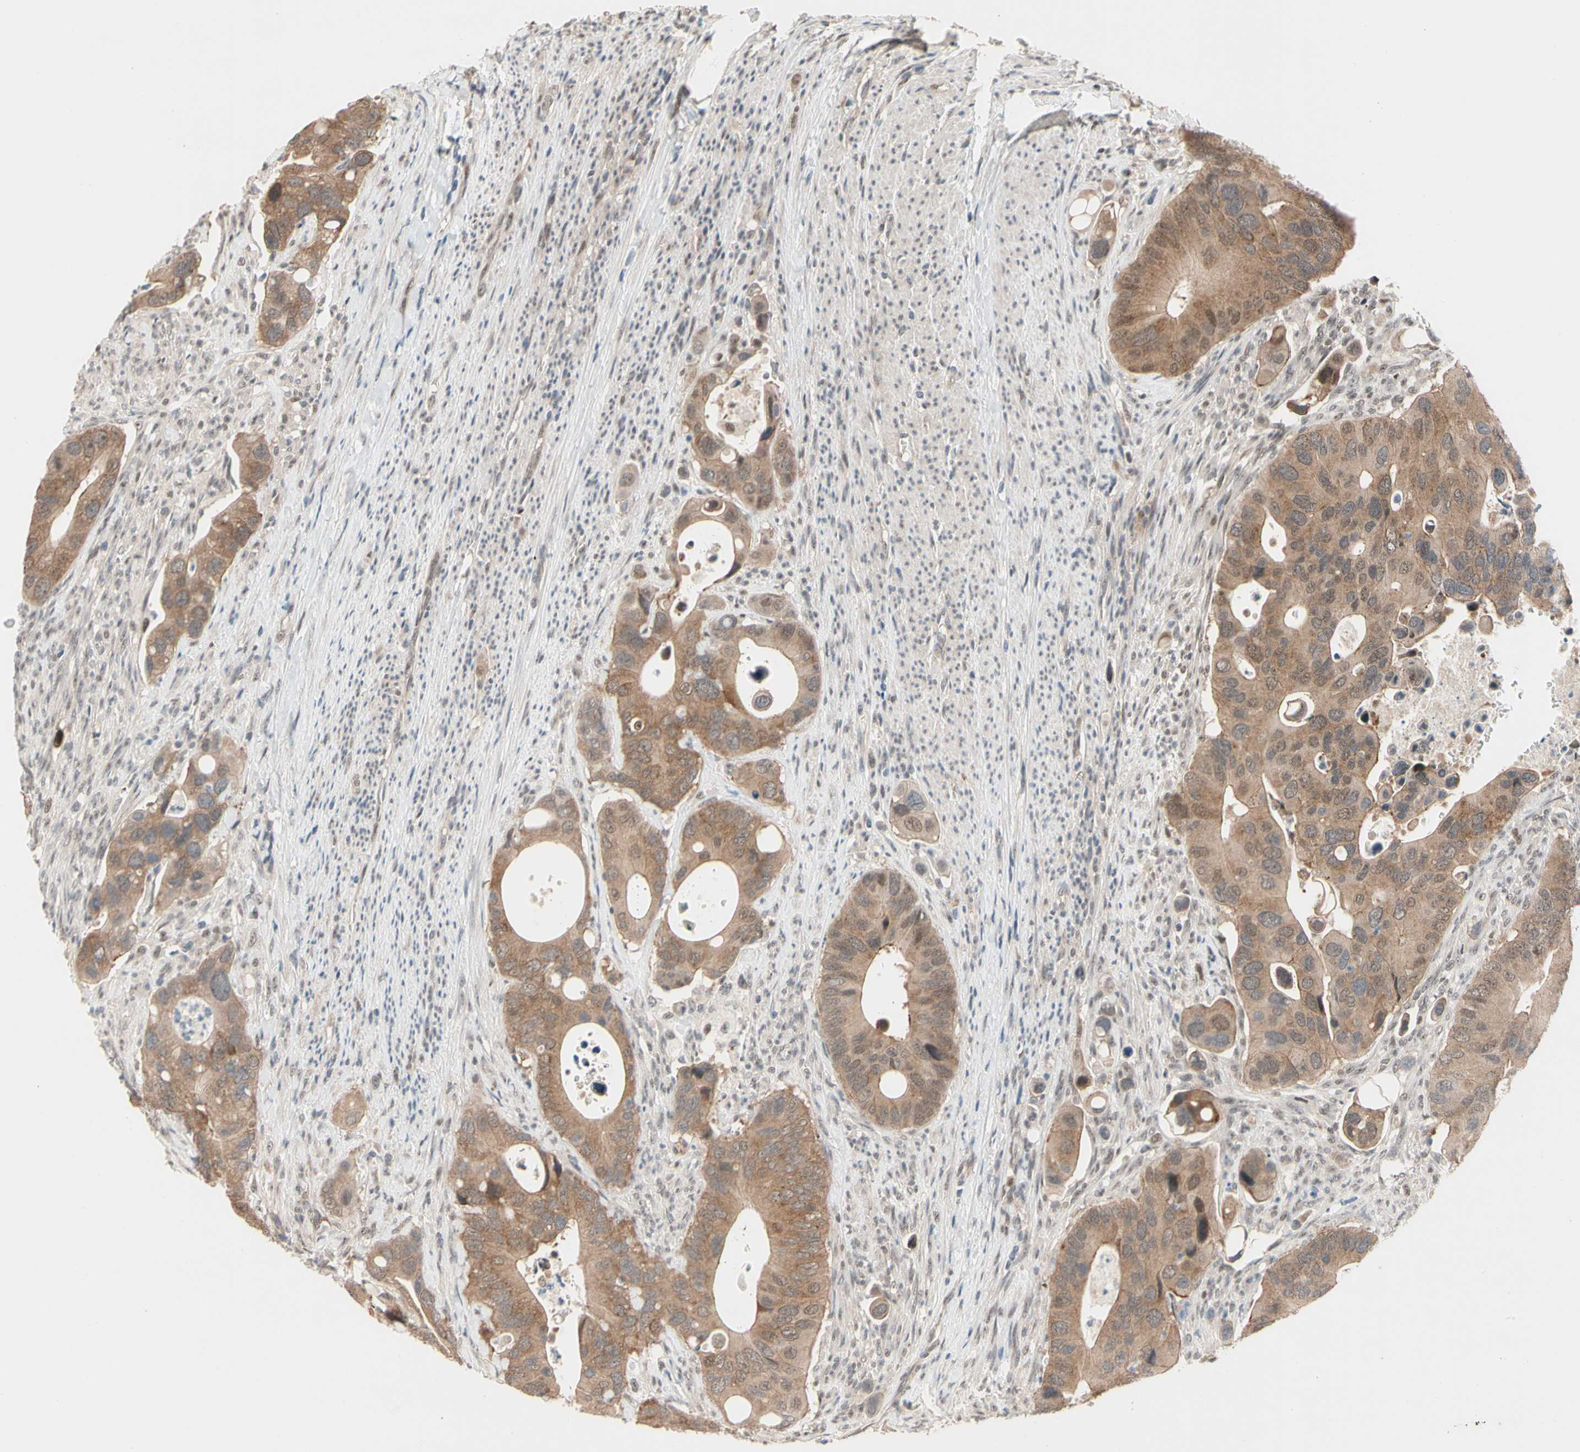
{"staining": {"intensity": "moderate", "quantity": ">75%", "location": "cytoplasmic/membranous"}, "tissue": "colorectal cancer", "cell_type": "Tumor cells", "image_type": "cancer", "snomed": [{"axis": "morphology", "description": "Adenocarcinoma, NOS"}, {"axis": "topography", "description": "Rectum"}], "caption": "A brown stain shows moderate cytoplasmic/membranous expression of a protein in colorectal adenocarcinoma tumor cells.", "gene": "NGEF", "patient": {"sex": "female", "age": 57}}